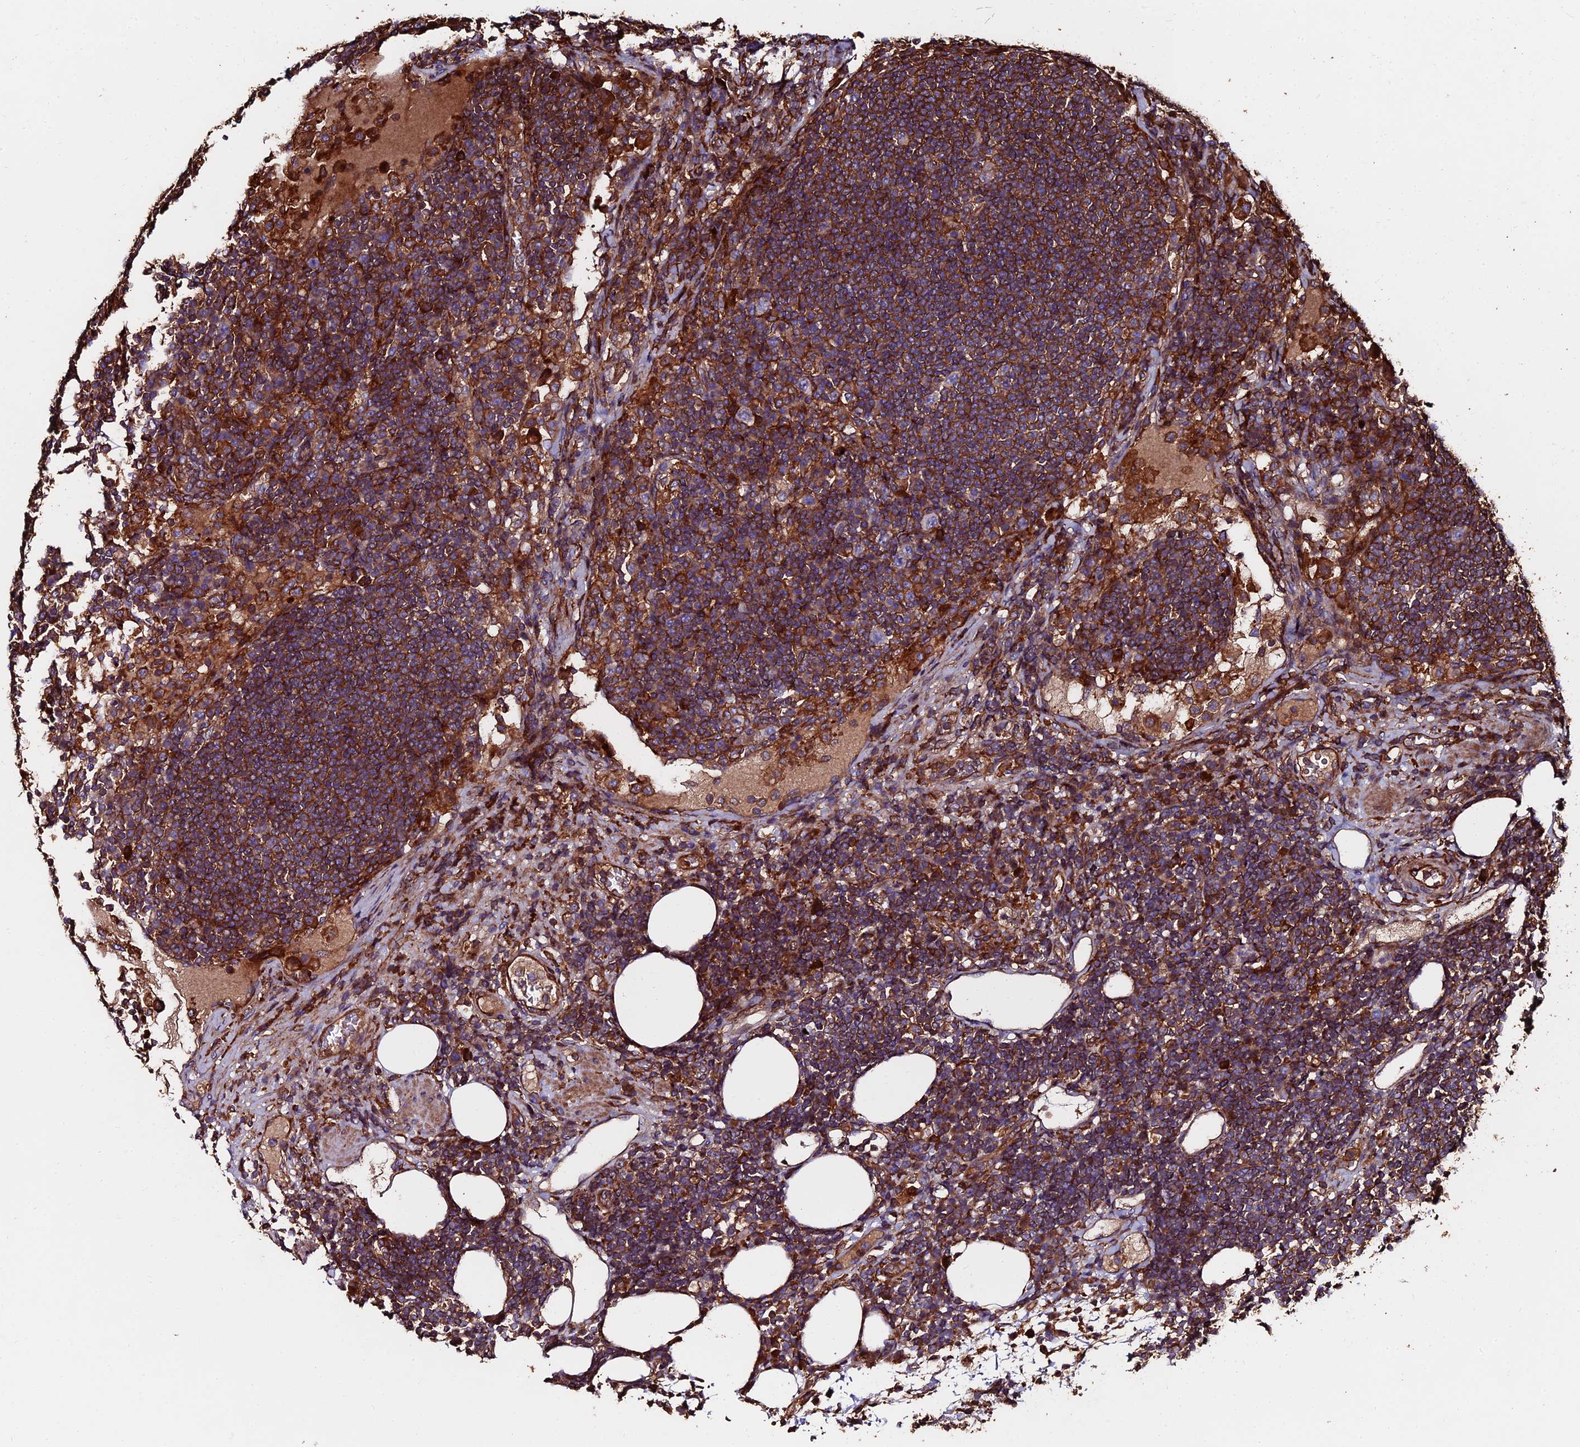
{"staining": {"intensity": "strong", "quantity": ">75%", "location": "cytoplasmic/membranous"}, "tissue": "lymph node", "cell_type": "Non-germinal center cells", "image_type": "normal", "snomed": [{"axis": "morphology", "description": "Normal tissue, NOS"}, {"axis": "topography", "description": "Lymph node"}], "caption": "Immunohistochemical staining of benign human lymph node shows high levels of strong cytoplasmic/membranous staining in approximately >75% of non-germinal center cells.", "gene": "EXT1", "patient": {"sex": "female", "age": 53}}